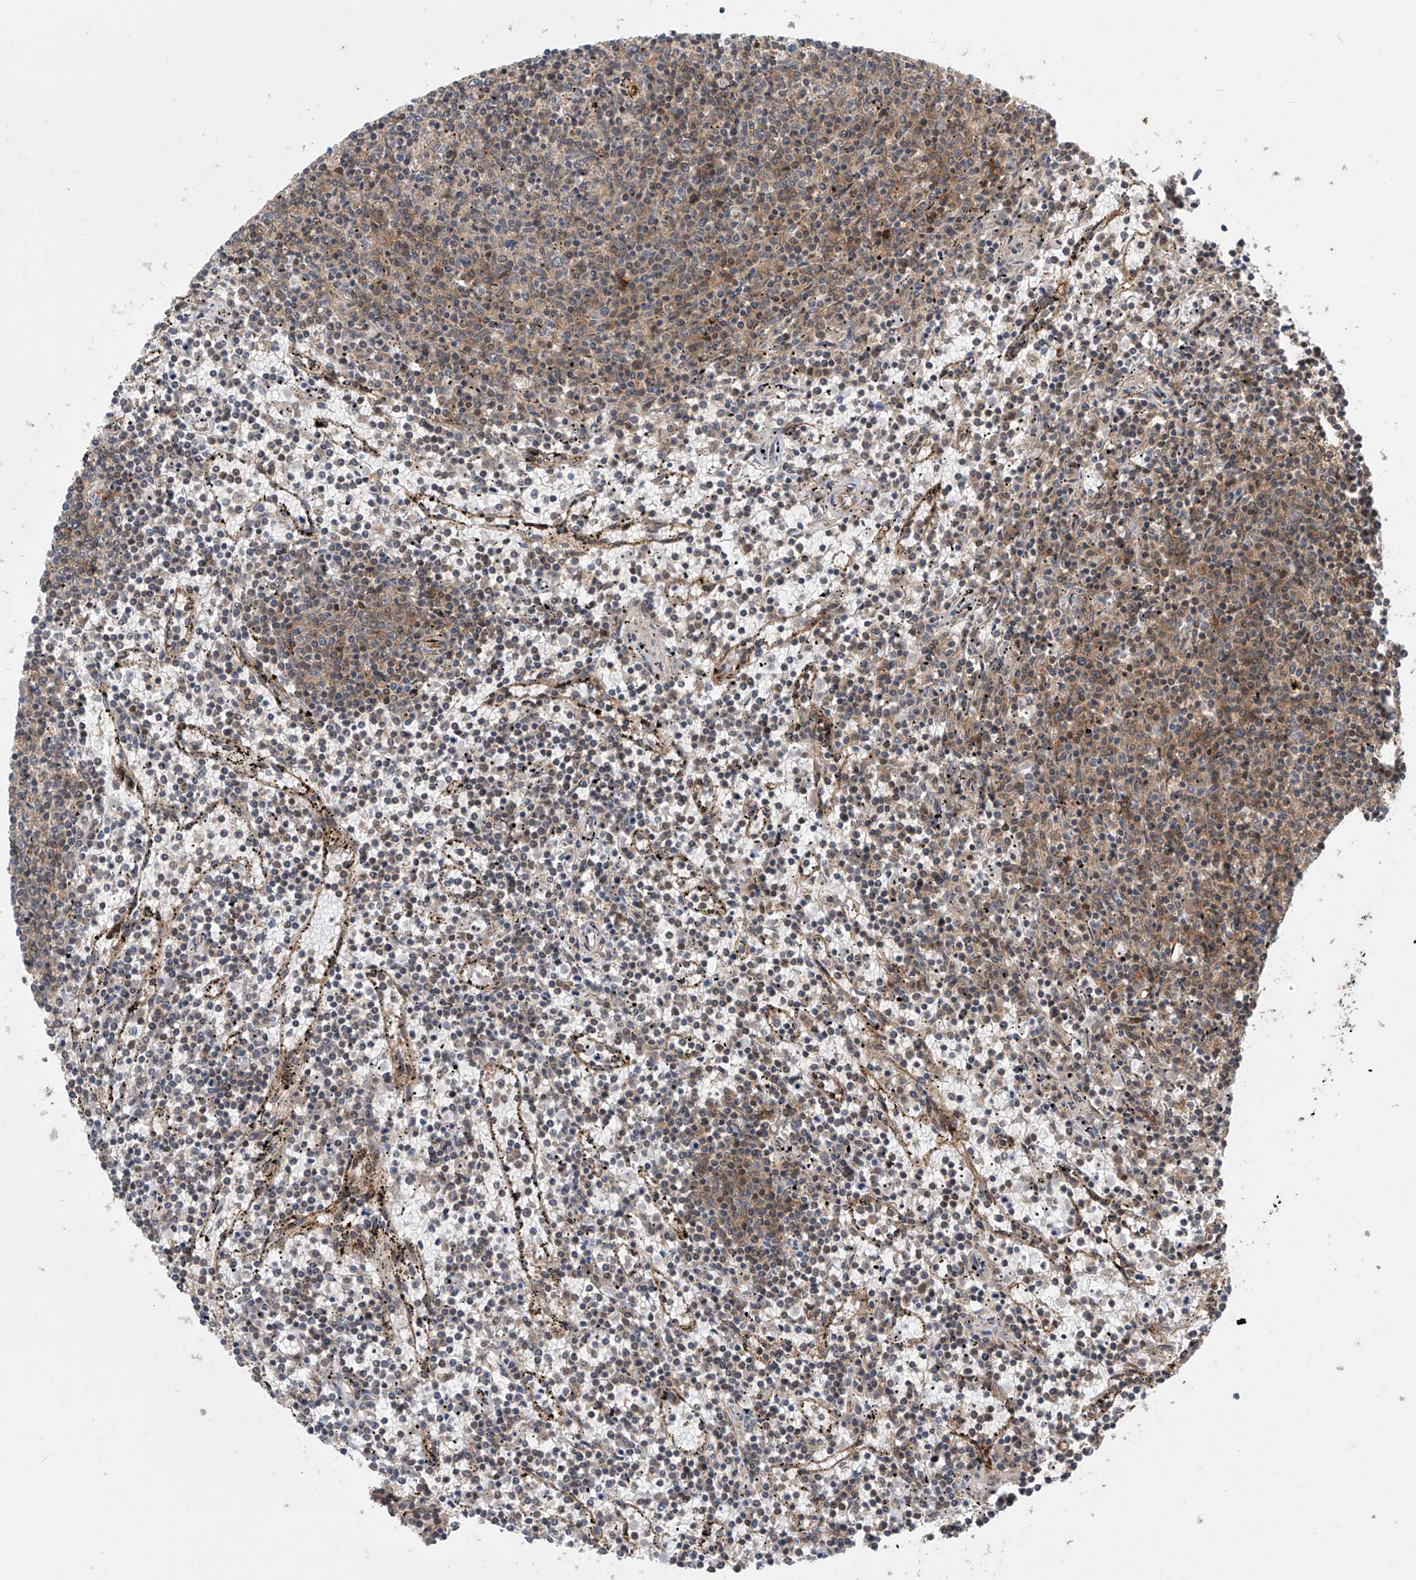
{"staining": {"intensity": "weak", "quantity": "25%-75%", "location": "cytoplasmic/membranous"}, "tissue": "lymphoma", "cell_type": "Tumor cells", "image_type": "cancer", "snomed": [{"axis": "morphology", "description": "Malignant lymphoma, non-Hodgkin's type, Low grade"}, {"axis": "topography", "description": "Spleen"}], "caption": "This is an image of IHC staining of malignant lymphoma, non-Hodgkin's type (low-grade), which shows weak staining in the cytoplasmic/membranous of tumor cells.", "gene": "LAGE3", "patient": {"sex": "female", "age": 50}}